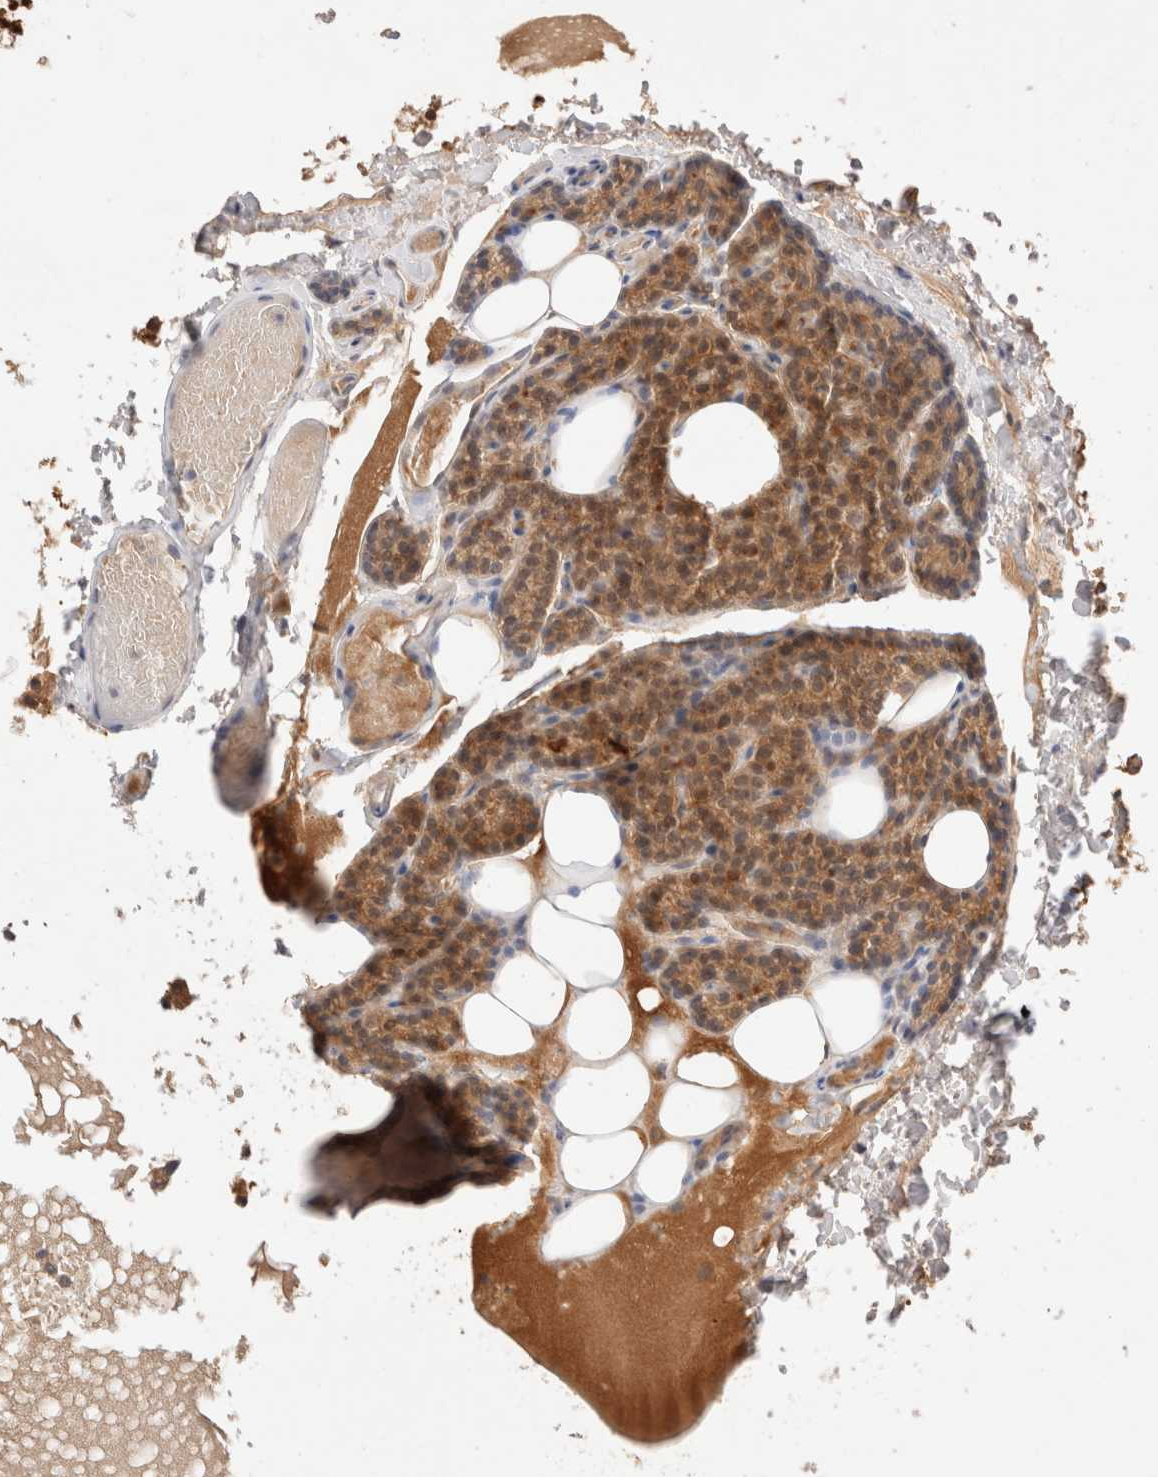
{"staining": {"intensity": "moderate", "quantity": ">75%", "location": "cytoplasmic/membranous,nuclear"}, "tissue": "parathyroid gland", "cell_type": "Glandular cells", "image_type": "normal", "snomed": [{"axis": "morphology", "description": "Normal tissue, NOS"}, {"axis": "topography", "description": "Parathyroid gland"}], "caption": "A high-resolution histopathology image shows immunohistochemistry (IHC) staining of benign parathyroid gland, which reveals moderate cytoplasmic/membranous,nuclear staining in approximately >75% of glandular cells. (DAB = brown stain, brightfield microscopy at high magnification).", "gene": "STARD10", "patient": {"sex": "female", "age": 85}}